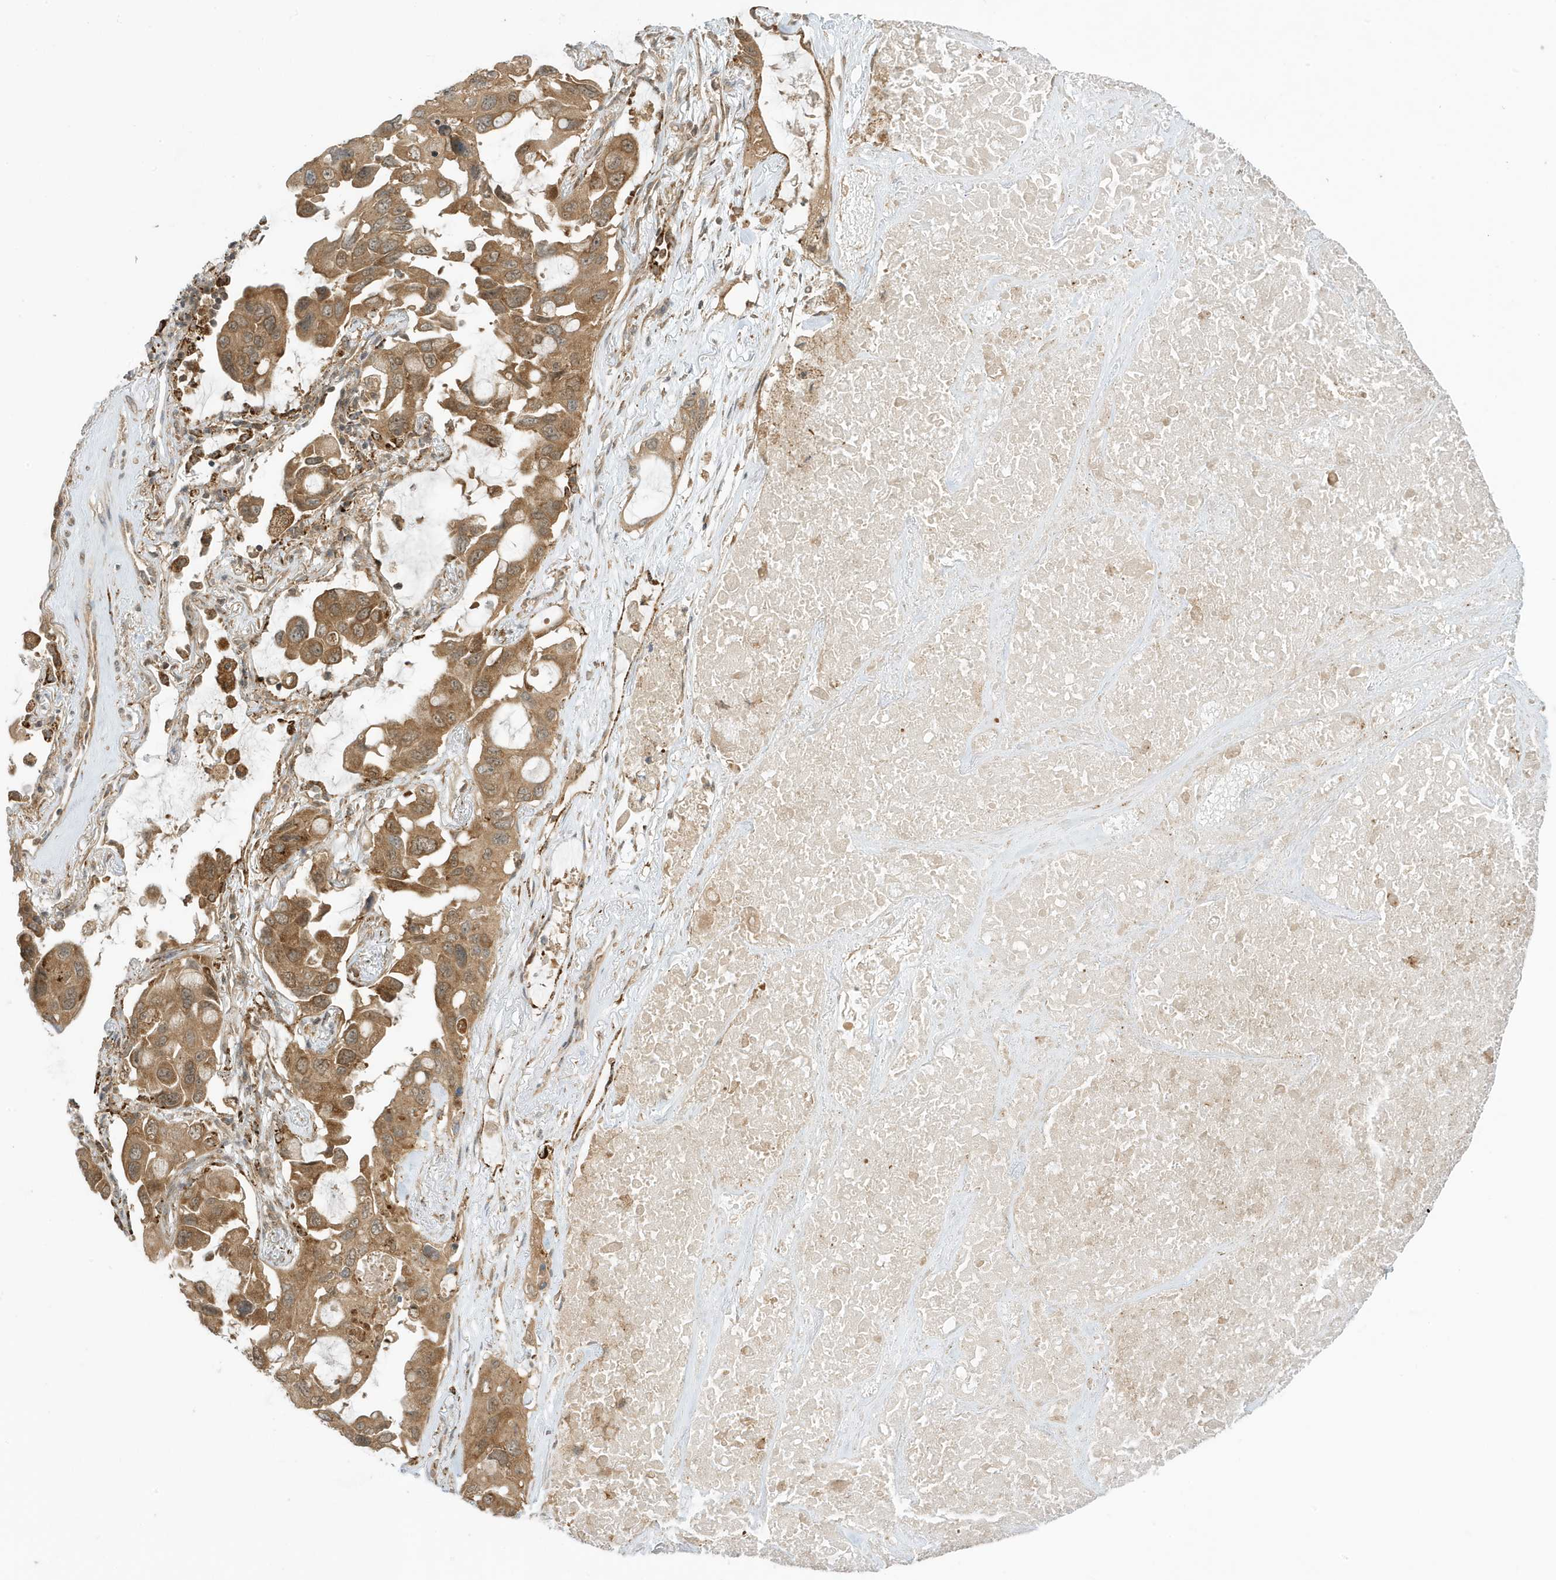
{"staining": {"intensity": "moderate", "quantity": ">75%", "location": "cytoplasmic/membranous"}, "tissue": "lung cancer", "cell_type": "Tumor cells", "image_type": "cancer", "snomed": [{"axis": "morphology", "description": "Squamous cell carcinoma, NOS"}, {"axis": "topography", "description": "Lung"}], "caption": "This histopathology image demonstrates lung squamous cell carcinoma stained with IHC to label a protein in brown. The cytoplasmic/membranous of tumor cells show moderate positivity for the protein. Nuclei are counter-stained blue.", "gene": "DHX36", "patient": {"sex": "female", "age": 73}}